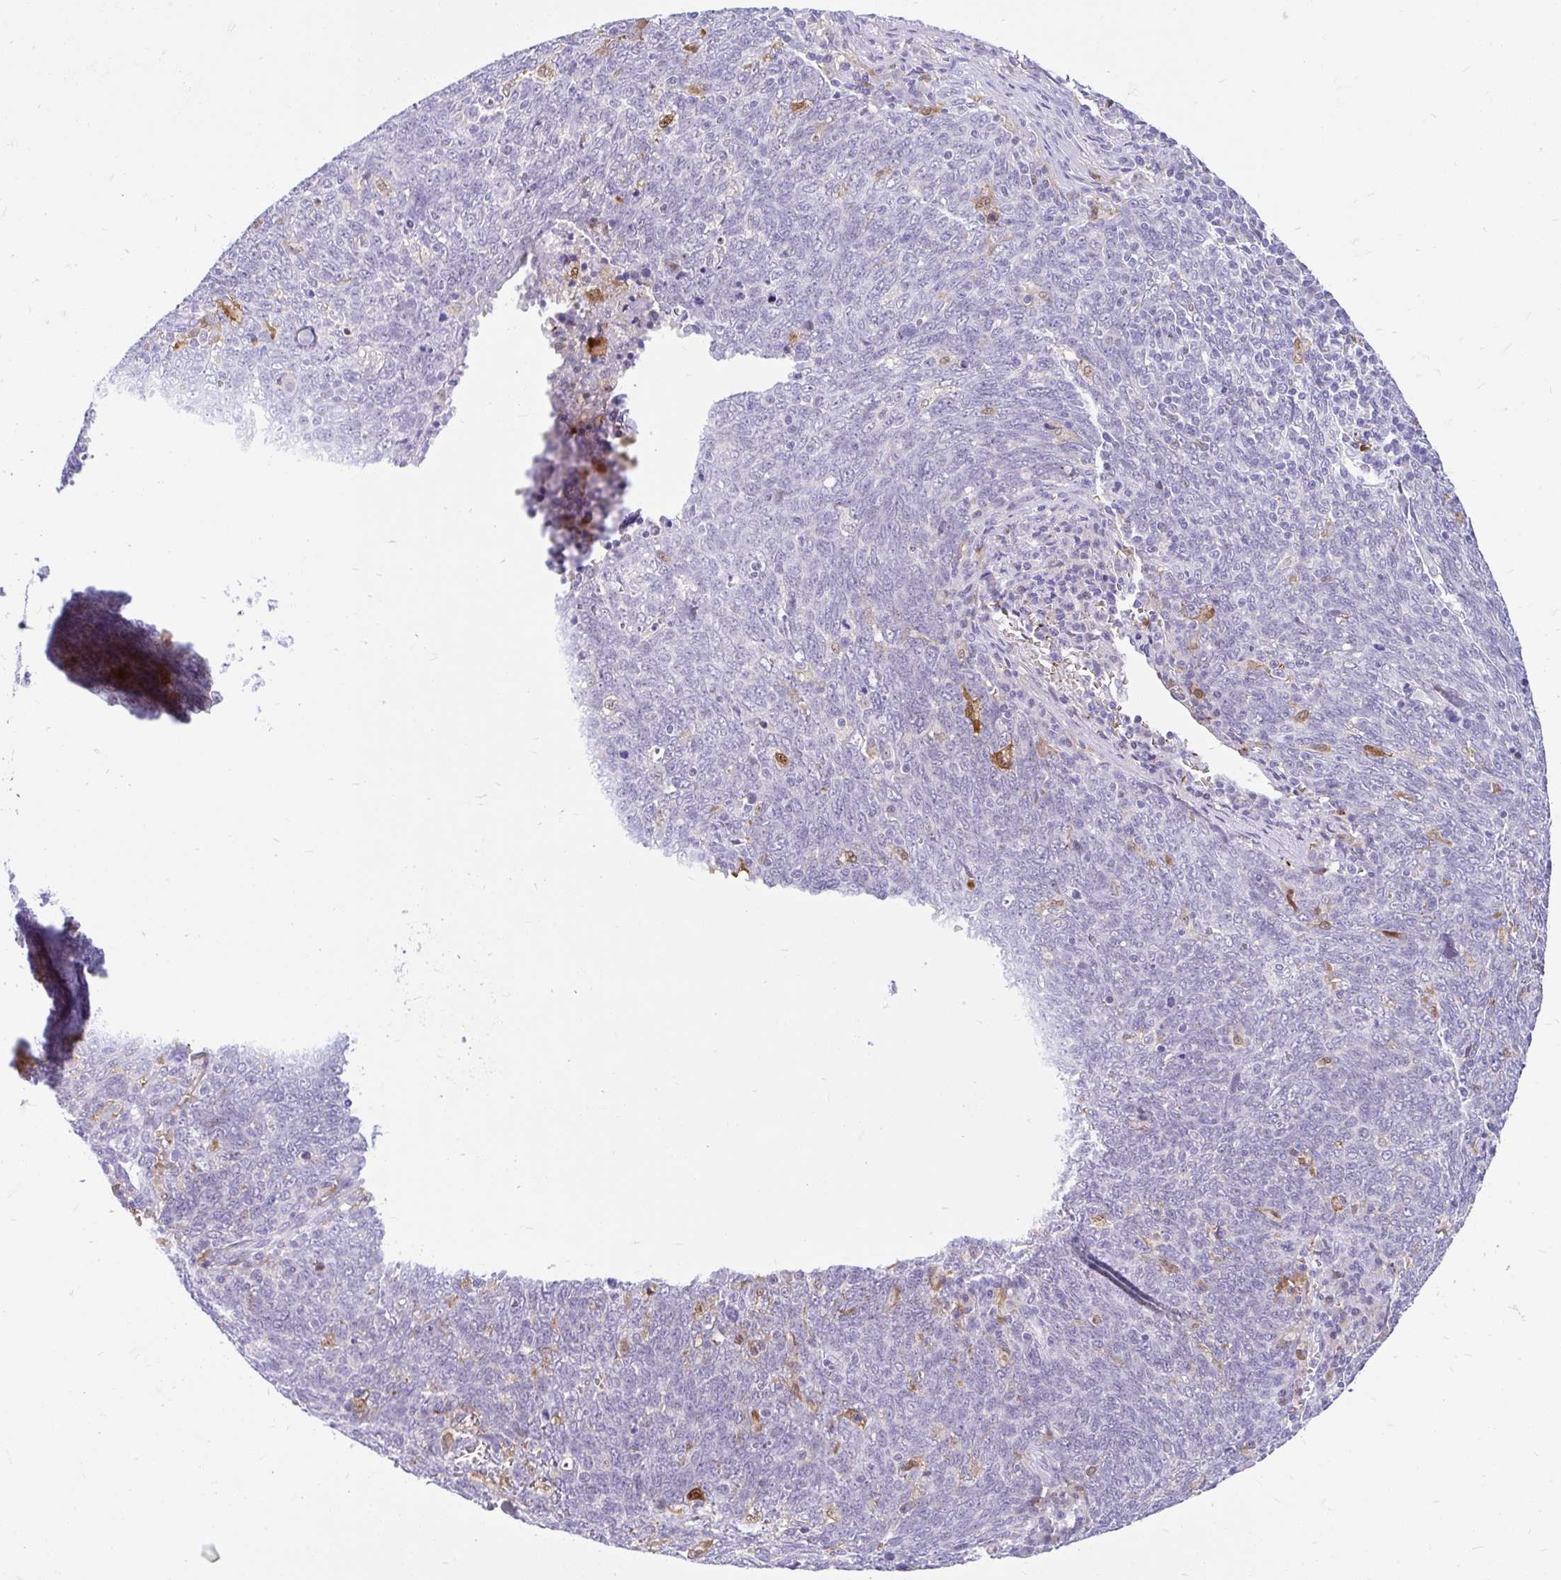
{"staining": {"intensity": "negative", "quantity": "none", "location": "none"}, "tissue": "lung cancer", "cell_type": "Tumor cells", "image_type": "cancer", "snomed": [{"axis": "morphology", "description": "Squamous cell carcinoma, NOS"}, {"axis": "topography", "description": "Lung"}], "caption": "Human lung cancer stained for a protein using immunohistochemistry shows no staining in tumor cells.", "gene": "GLB1L2", "patient": {"sex": "female", "age": 72}}